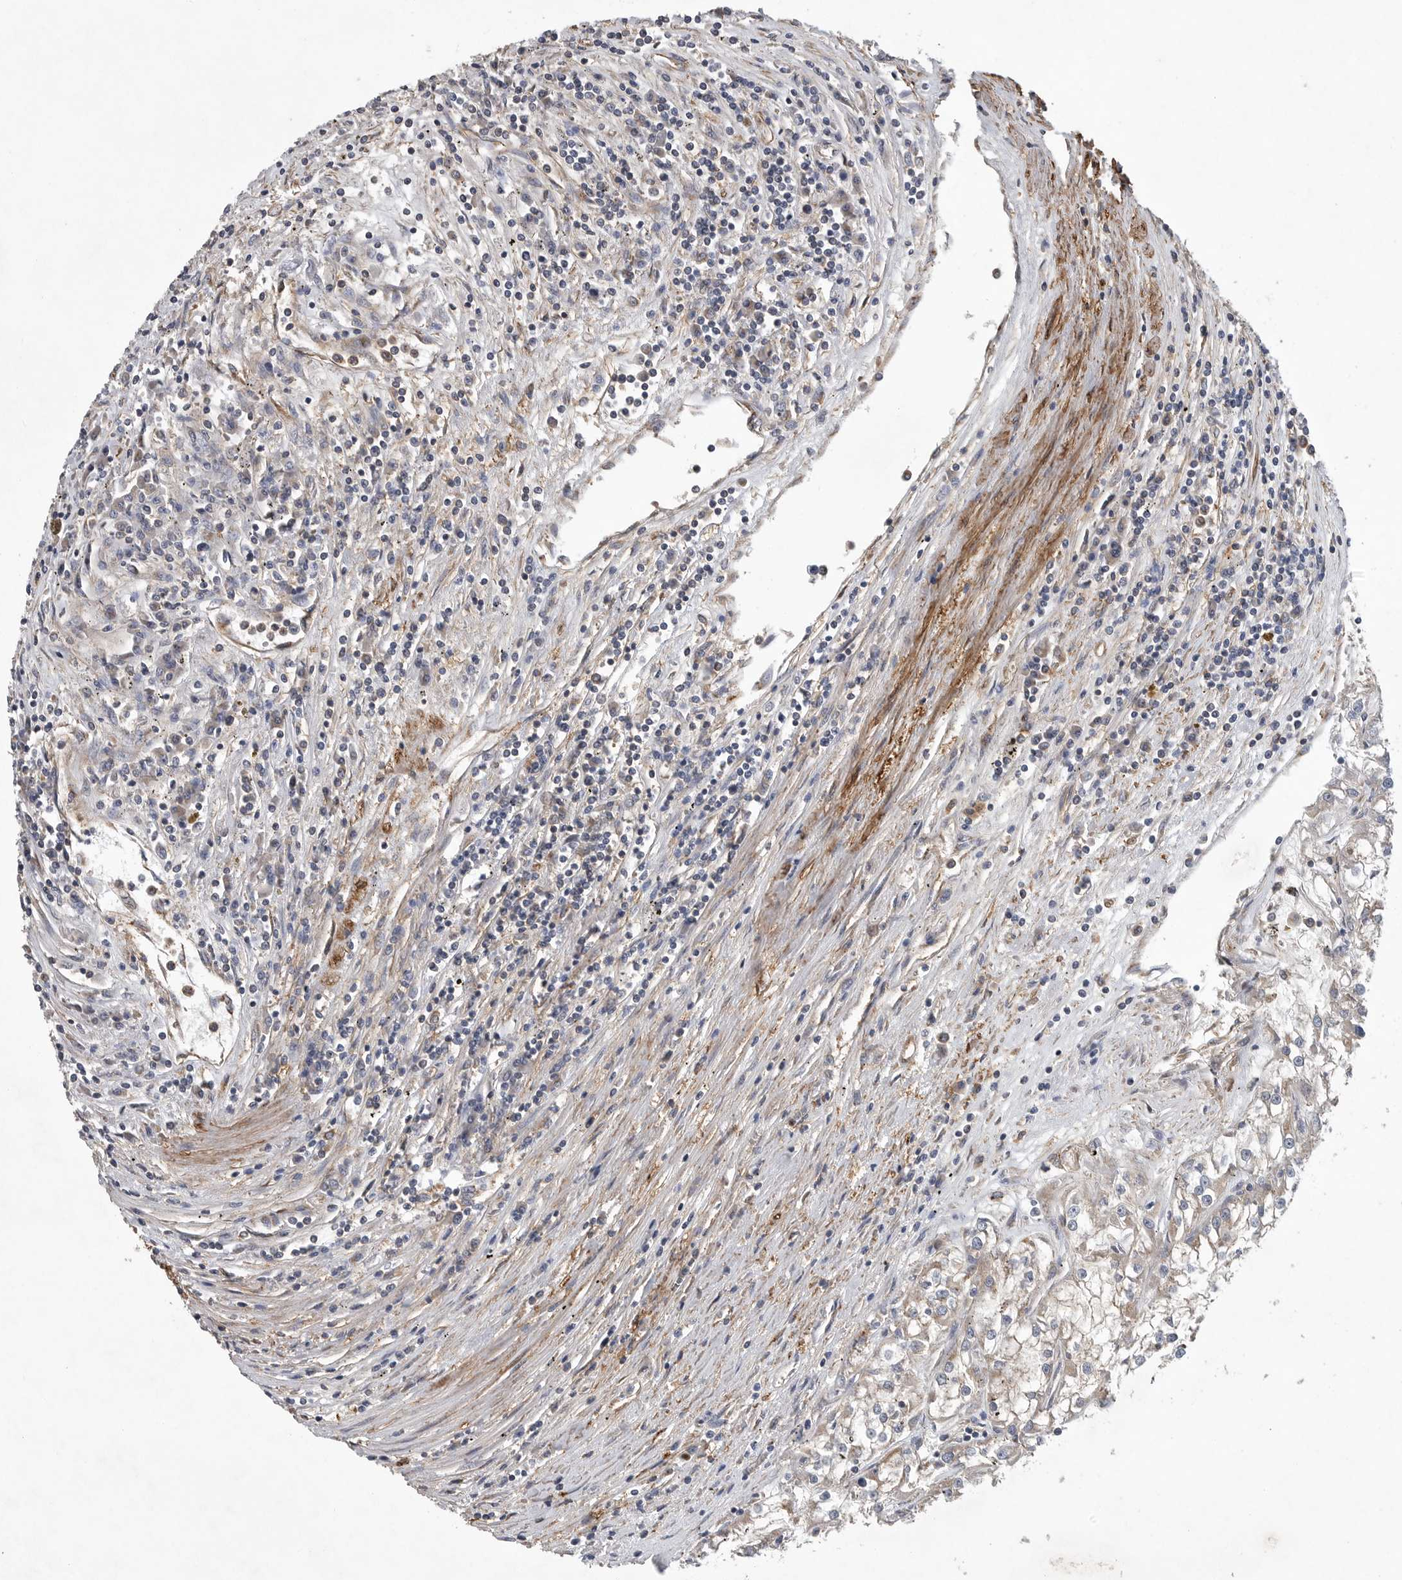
{"staining": {"intensity": "weak", "quantity": "<25%", "location": "cytoplasmic/membranous"}, "tissue": "renal cancer", "cell_type": "Tumor cells", "image_type": "cancer", "snomed": [{"axis": "morphology", "description": "Adenocarcinoma, NOS"}, {"axis": "topography", "description": "Kidney"}], "caption": "Immunohistochemistry of renal adenocarcinoma demonstrates no staining in tumor cells. Brightfield microscopy of IHC stained with DAB (3,3'-diaminobenzidine) (brown) and hematoxylin (blue), captured at high magnification.", "gene": "OXR1", "patient": {"sex": "female", "age": 52}}